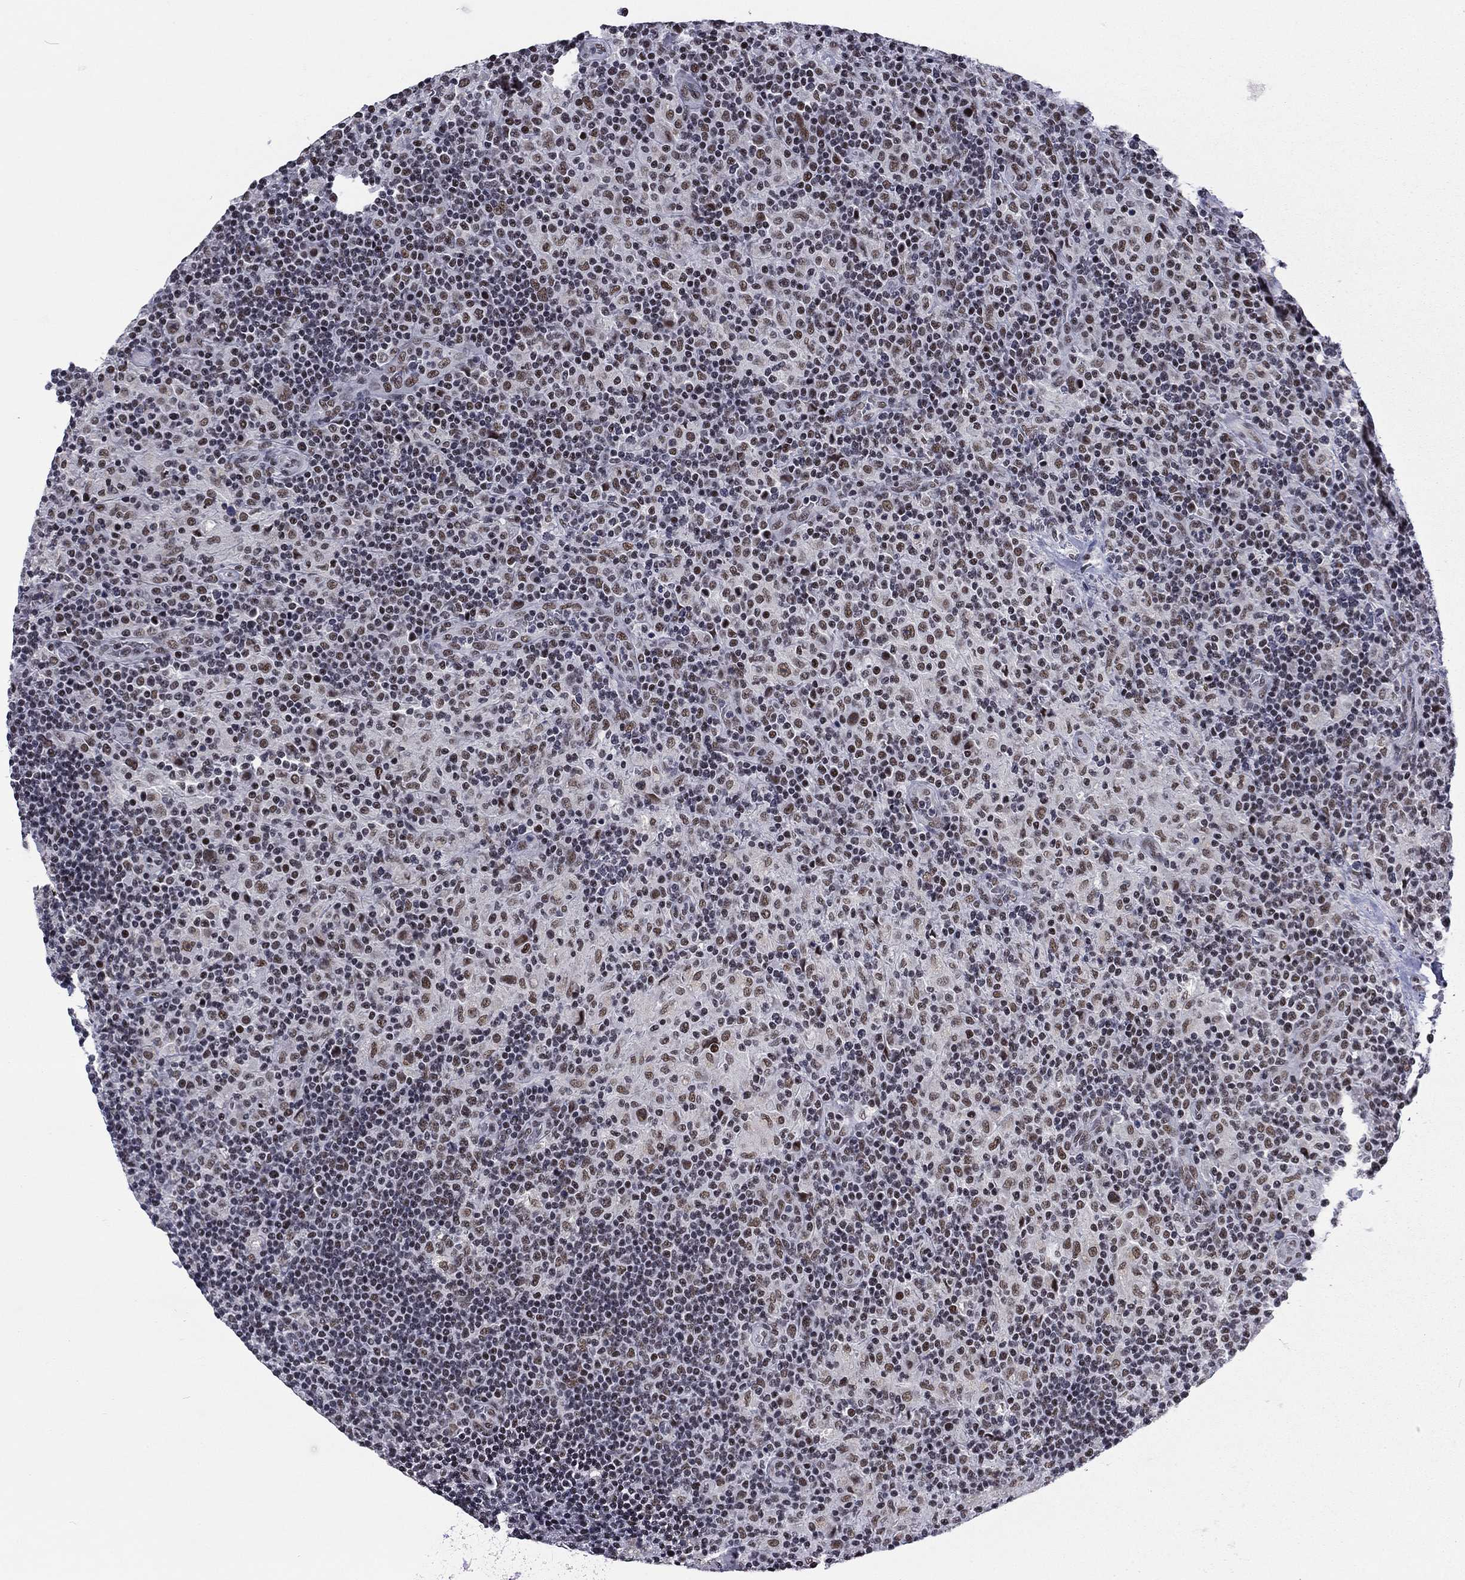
{"staining": {"intensity": "moderate", "quantity": "25%-75%", "location": "nuclear"}, "tissue": "lymphoma", "cell_type": "Tumor cells", "image_type": "cancer", "snomed": [{"axis": "morphology", "description": "Hodgkin's disease, NOS"}, {"axis": "topography", "description": "Lymph node"}], "caption": "This is an image of IHC staining of Hodgkin's disease, which shows moderate positivity in the nuclear of tumor cells.", "gene": "ETV5", "patient": {"sex": "male", "age": 70}}